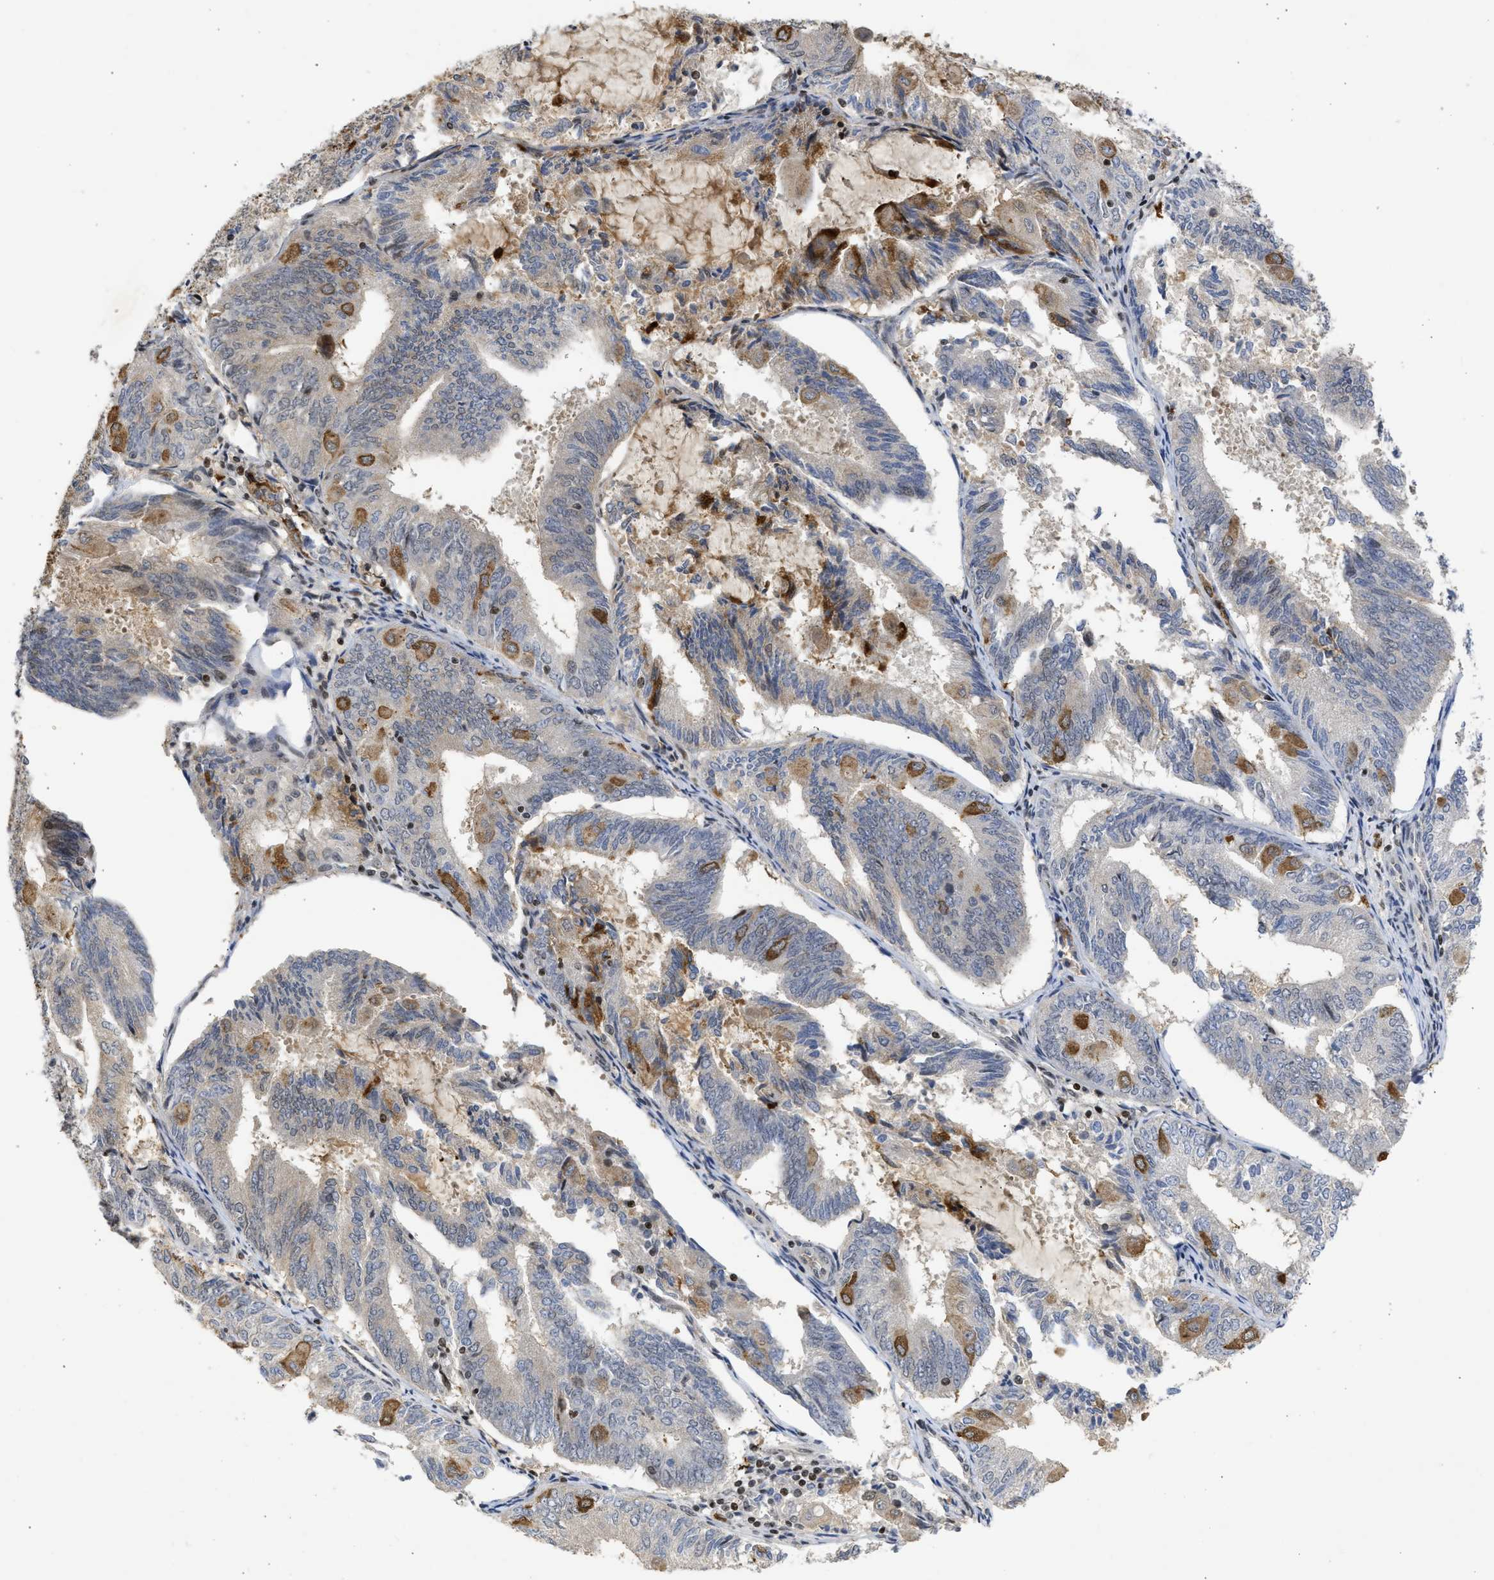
{"staining": {"intensity": "moderate", "quantity": "<25%", "location": "cytoplasmic/membranous"}, "tissue": "endometrial cancer", "cell_type": "Tumor cells", "image_type": "cancer", "snomed": [{"axis": "morphology", "description": "Adenocarcinoma, NOS"}, {"axis": "topography", "description": "Endometrium"}], "caption": "Human endometrial cancer stained with a protein marker reveals moderate staining in tumor cells.", "gene": "ENSG00000142539", "patient": {"sex": "female", "age": 81}}